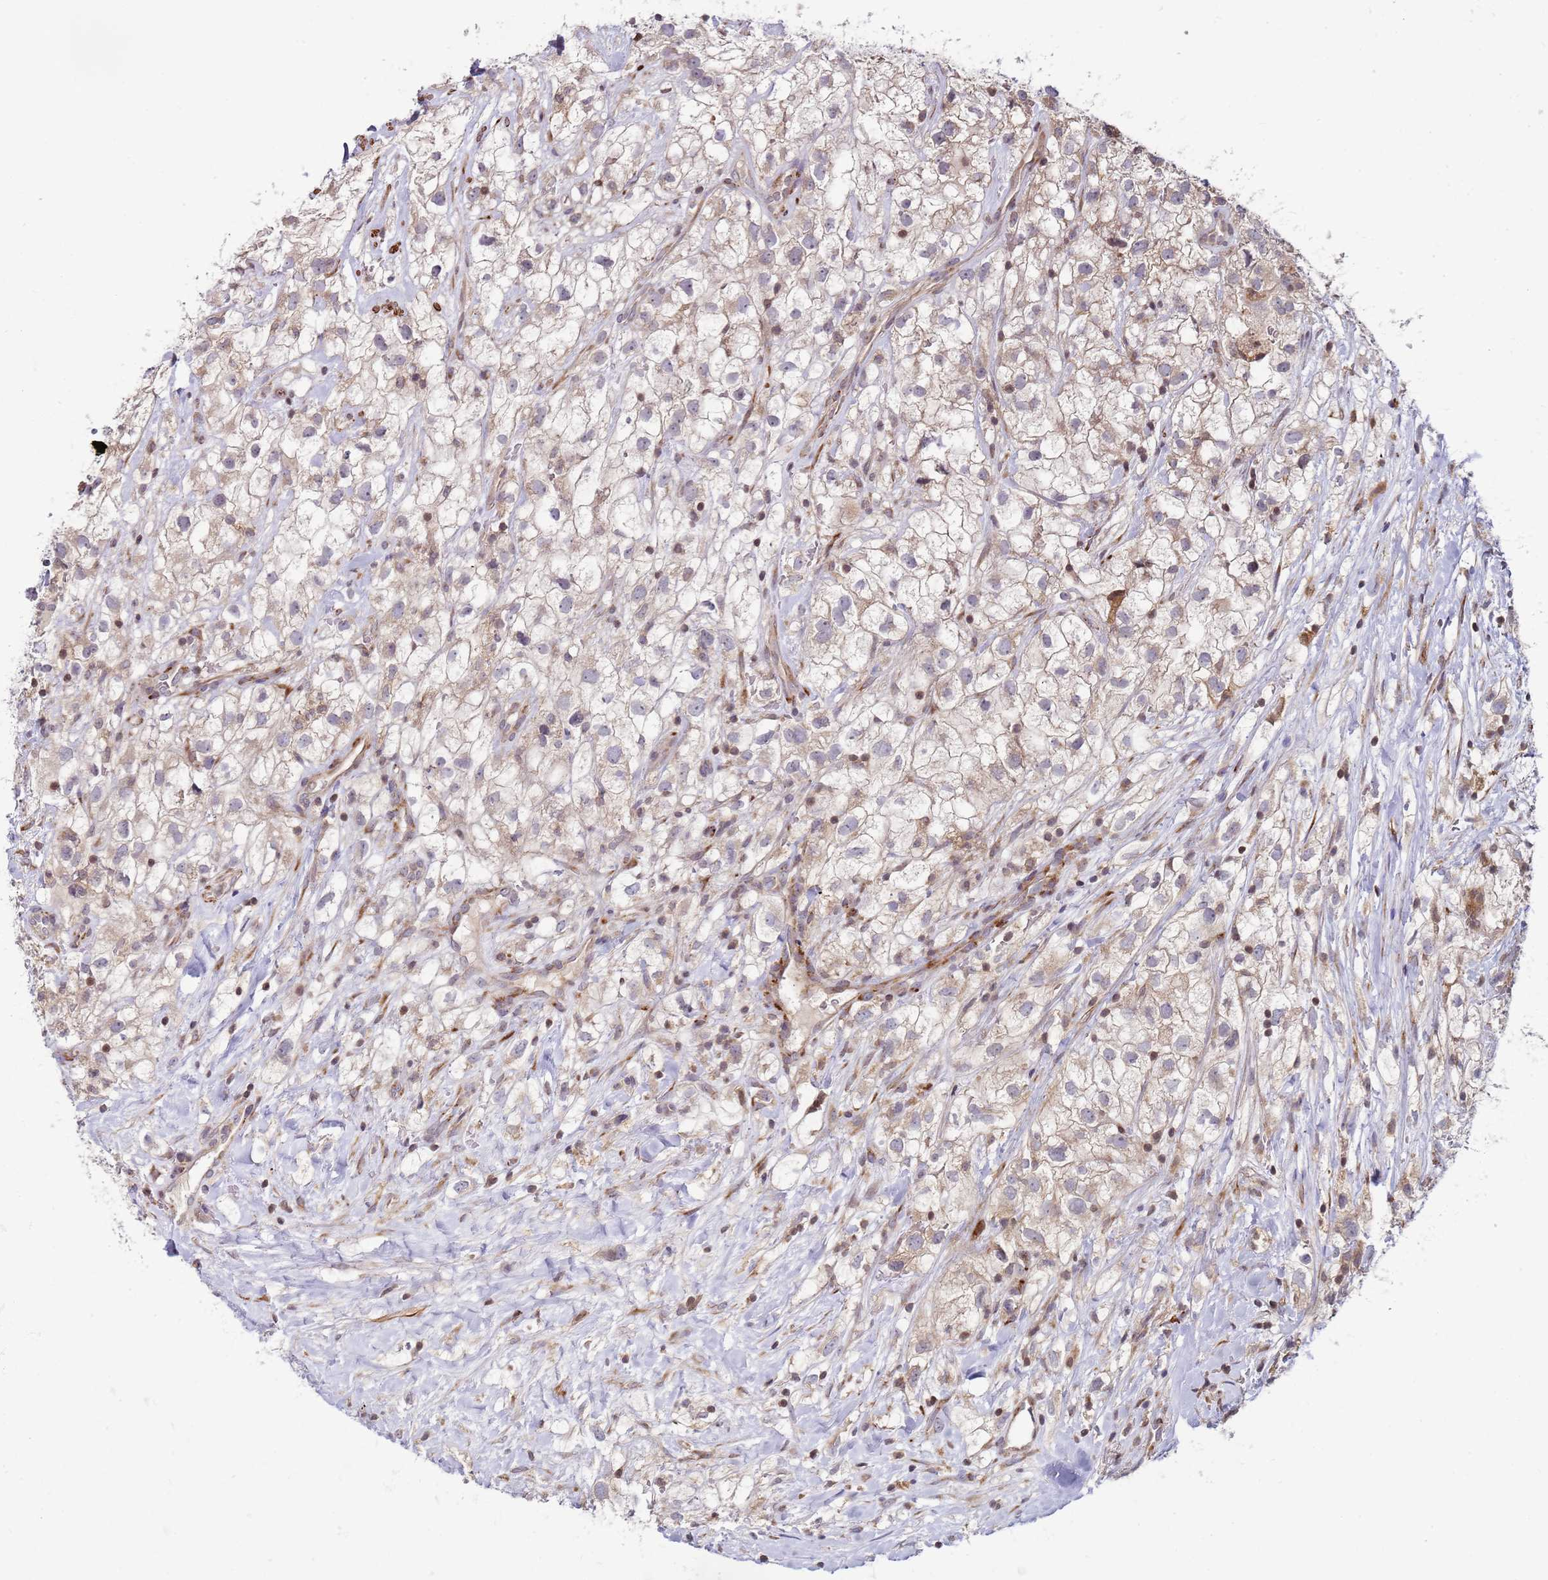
{"staining": {"intensity": "weak", "quantity": "<25%", "location": "cytoplasmic/membranous"}, "tissue": "renal cancer", "cell_type": "Tumor cells", "image_type": "cancer", "snomed": [{"axis": "morphology", "description": "Adenocarcinoma, NOS"}, {"axis": "topography", "description": "Kidney"}], "caption": "High power microscopy photomicrograph of an IHC photomicrograph of renal cancer (adenocarcinoma), revealing no significant expression in tumor cells.", "gene": "SNAPC4", "patient": {"sex": "male", "age": 59}}